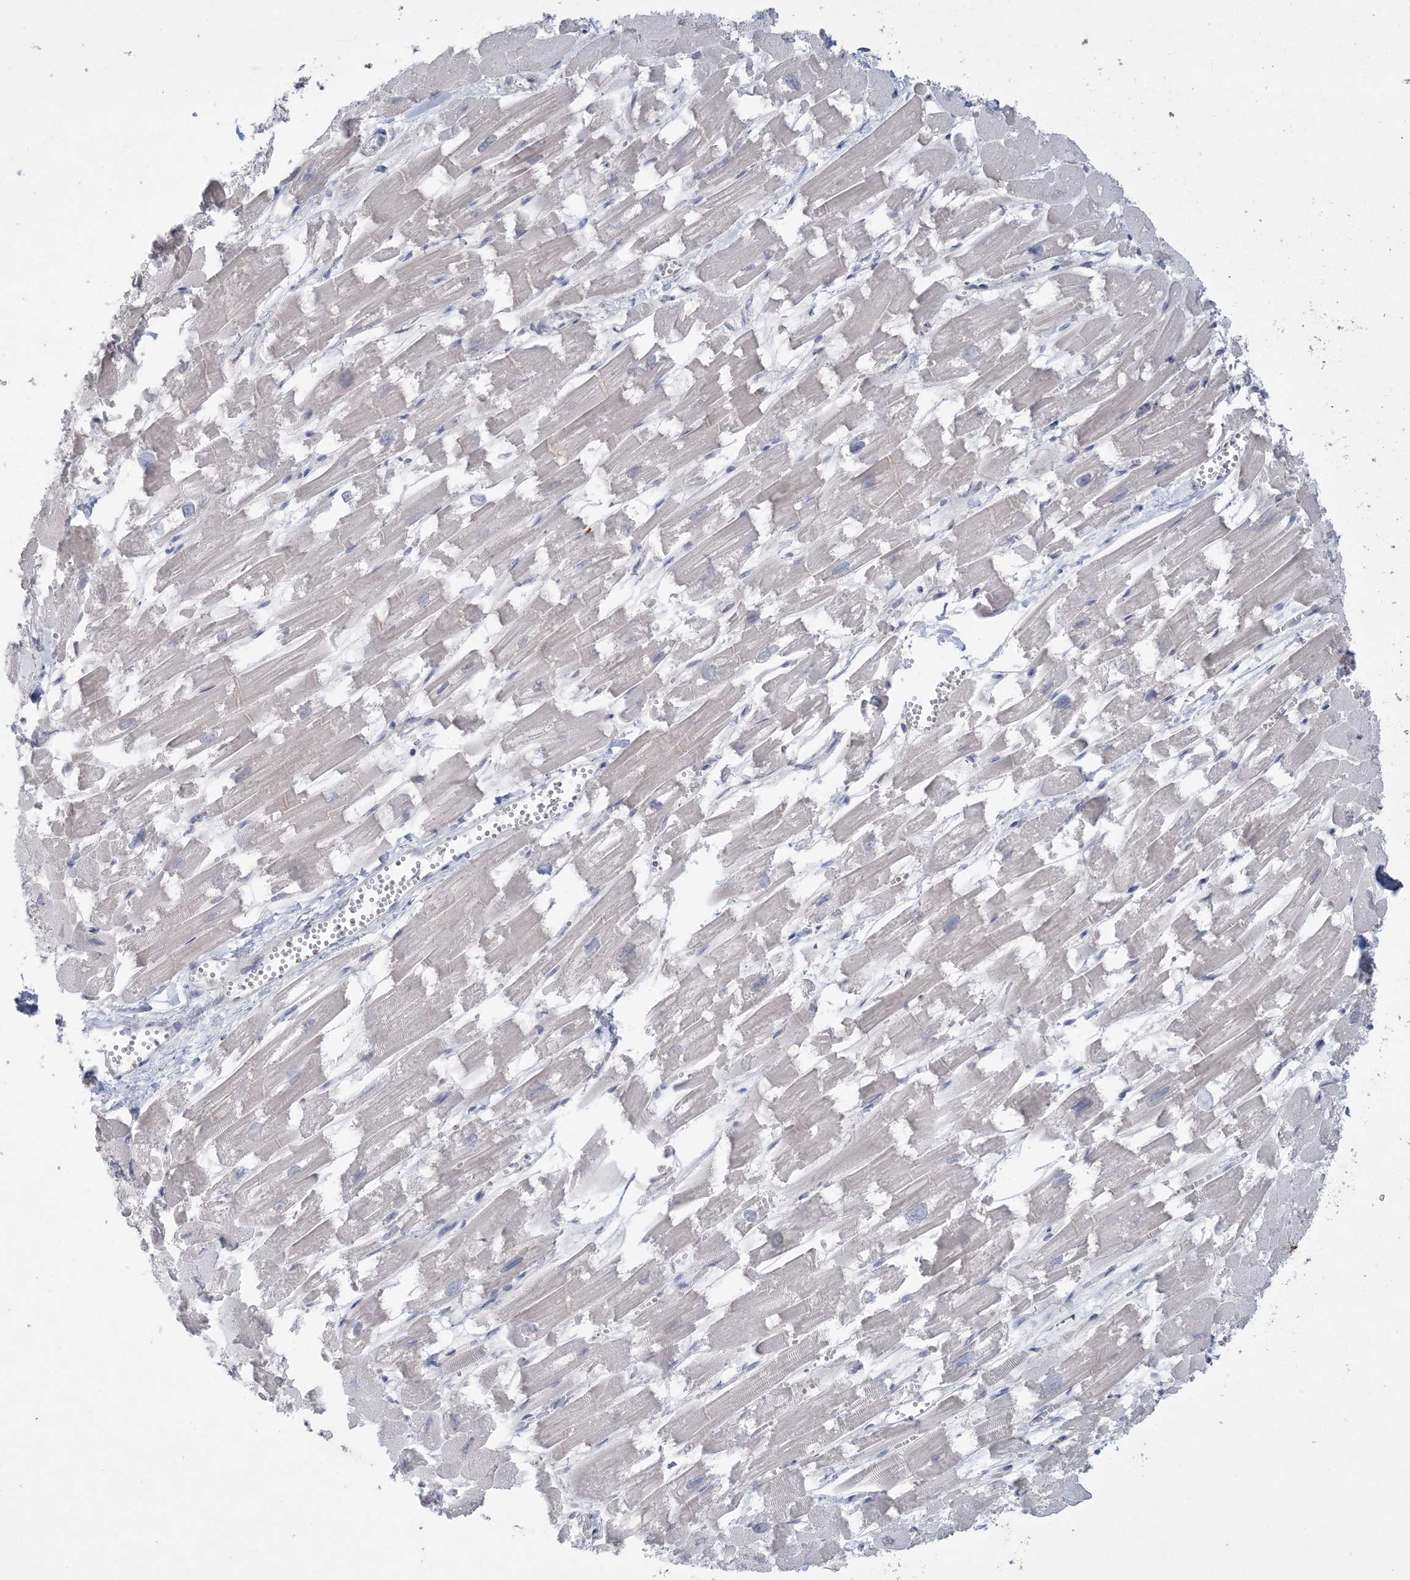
{"staining": {"intensity": "negative", "quantity": "none", "location": "none"}, "tissue": "heart muscle", "cell_type": "Cardiomyocytes", "image_type": "normal", "snomed": [{"axis": "morphology", "description": "Normal tissue, NOS"}, {"axis": "topography", "description": "Heart"}], "caption": "The image exhibits no significant expression in cardiomyocytes of heart muscle. (Brightfield microscopy of DAB immunohistochemistry (IHC) at high magnification).", "gene": "HMGCS1", "patient": {"sex": "male", "age": 54}}